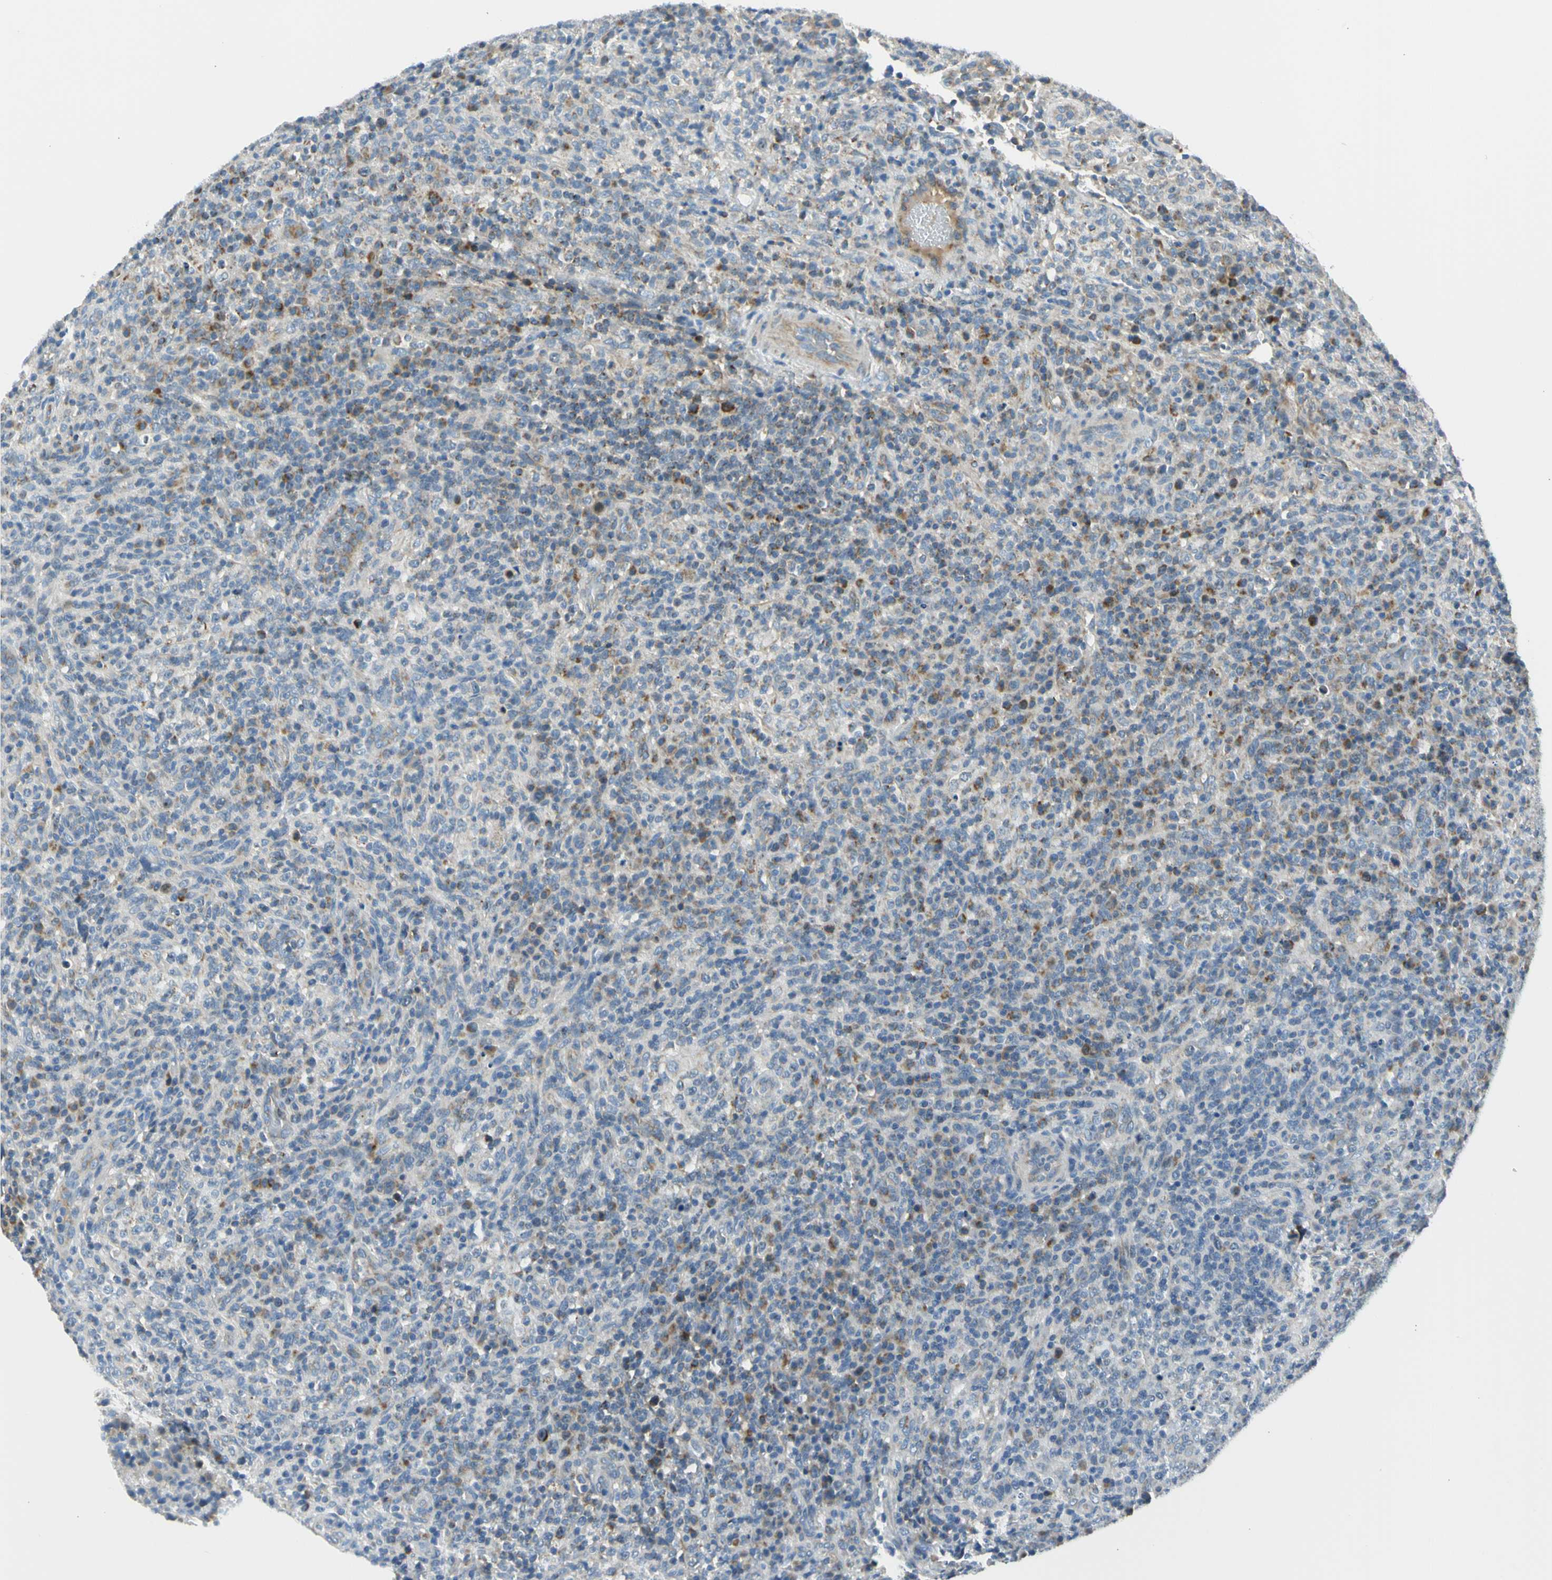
{"staining": {"intensity": "weak", "quantity": ">75%", "location": "cytoplasmic/membranous"}, "tissue": "lymphoma", "cell_type": "Tumor cells", "image_type": "cancer", "snomed": [{"axis": "morphology", "description": "Malignant lymphoma, non-Hodgkin's type, High grade"}, {"axis": "topography", "description": "Lymph node"}], "caption": "Immunohistochemical staining of lymphoma exhibits weak cytoplasmic/membranous protein expression in about >75% of tumor cells. (DAB = brown stain, brightfield microscopy at high magnification).", "gene": "NPHP3", "patient": {"sex": "female", "age": 76}}